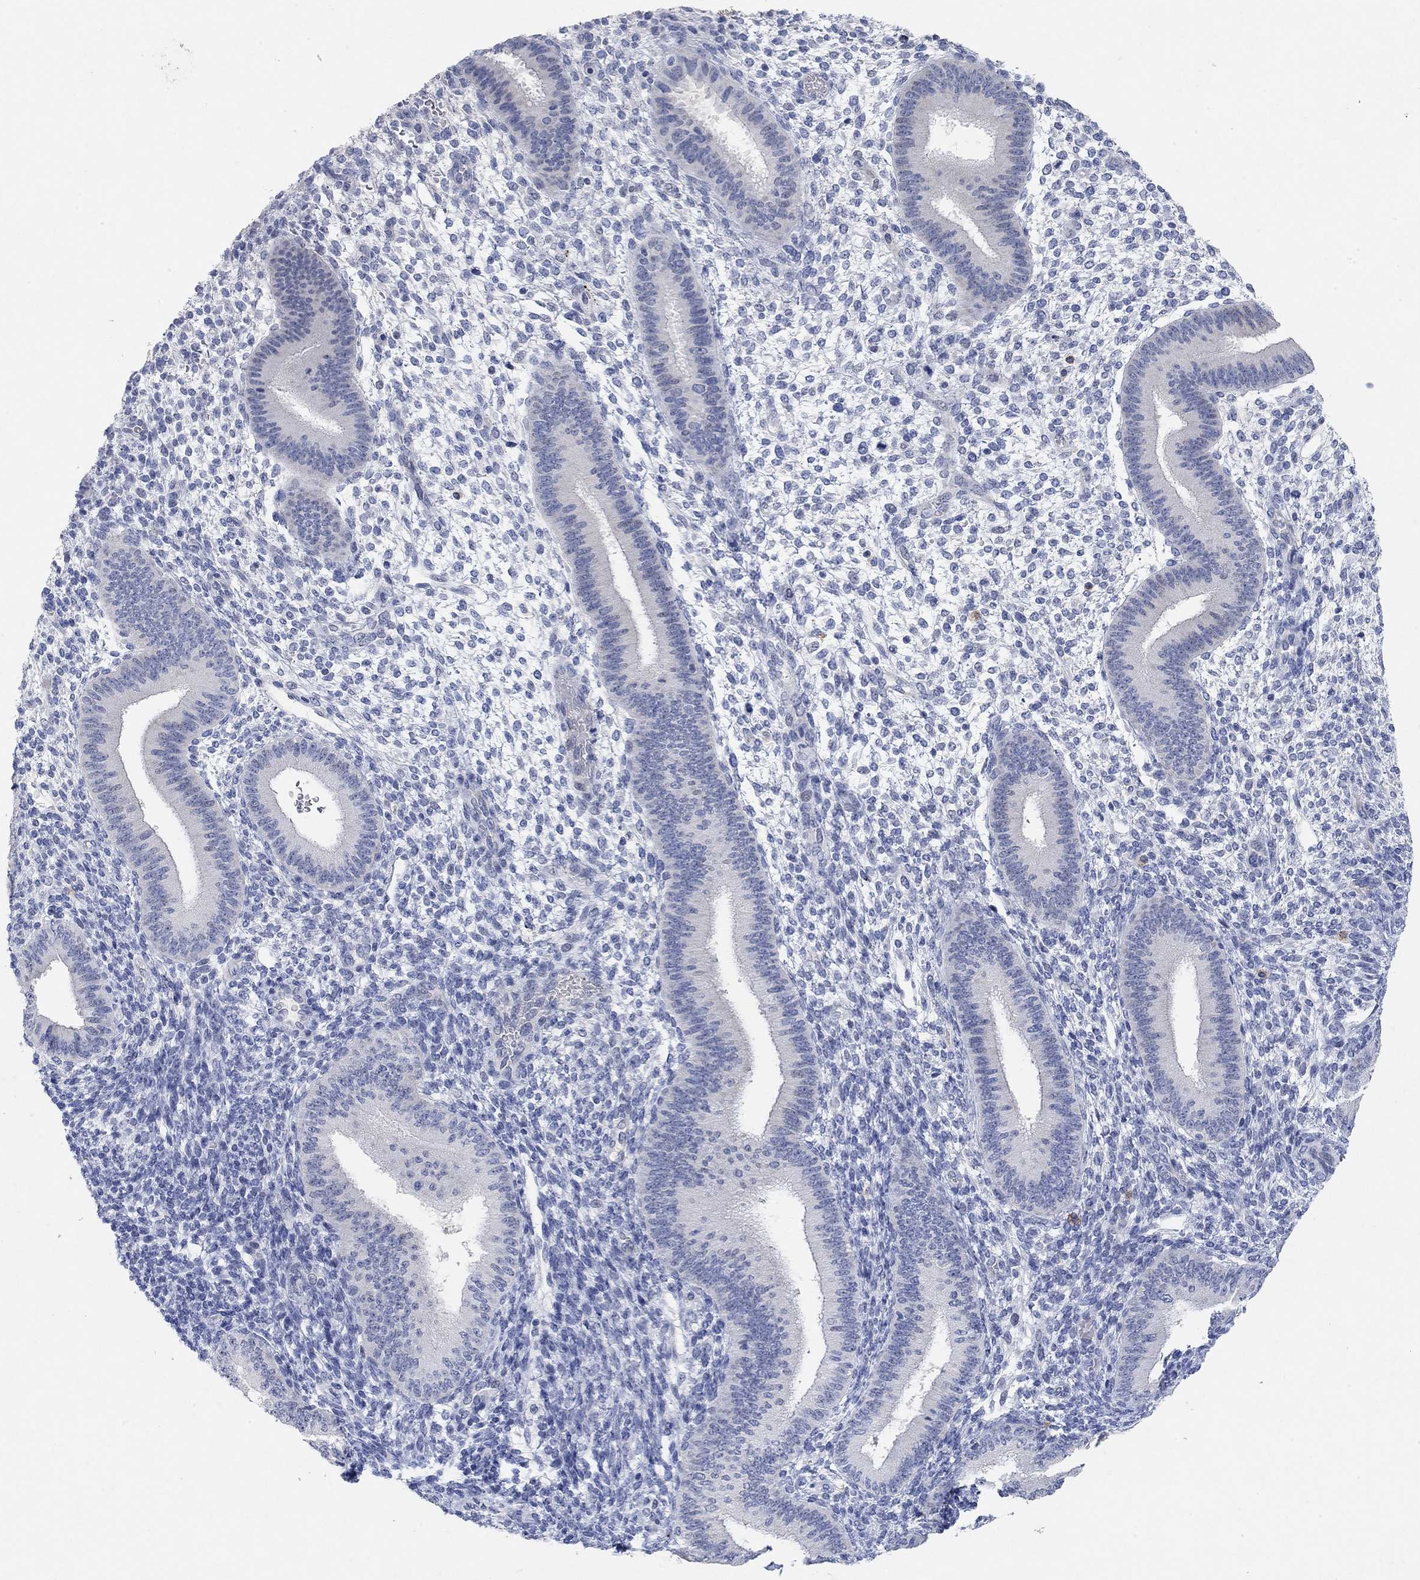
{"staining": {"intensity": "negative", "quantity": "none", "location": "none"}, "tissue": "endometrium", "cell_type": "Cells in endometrial stroma", "image_type": "normal", "snomed": [{"axis": "morphology", "description": "Normal tissue, NOS"}, {"axis": "topography", "description": "Endometrium"}], "caption": "High power microscopy micrograph of an IHC histopathology image of benign endometrium, revealing no significant expression in cells in endometrial stroma.", "gene": "VAT1L", "patient": {"sex": "female", "age": 39}}